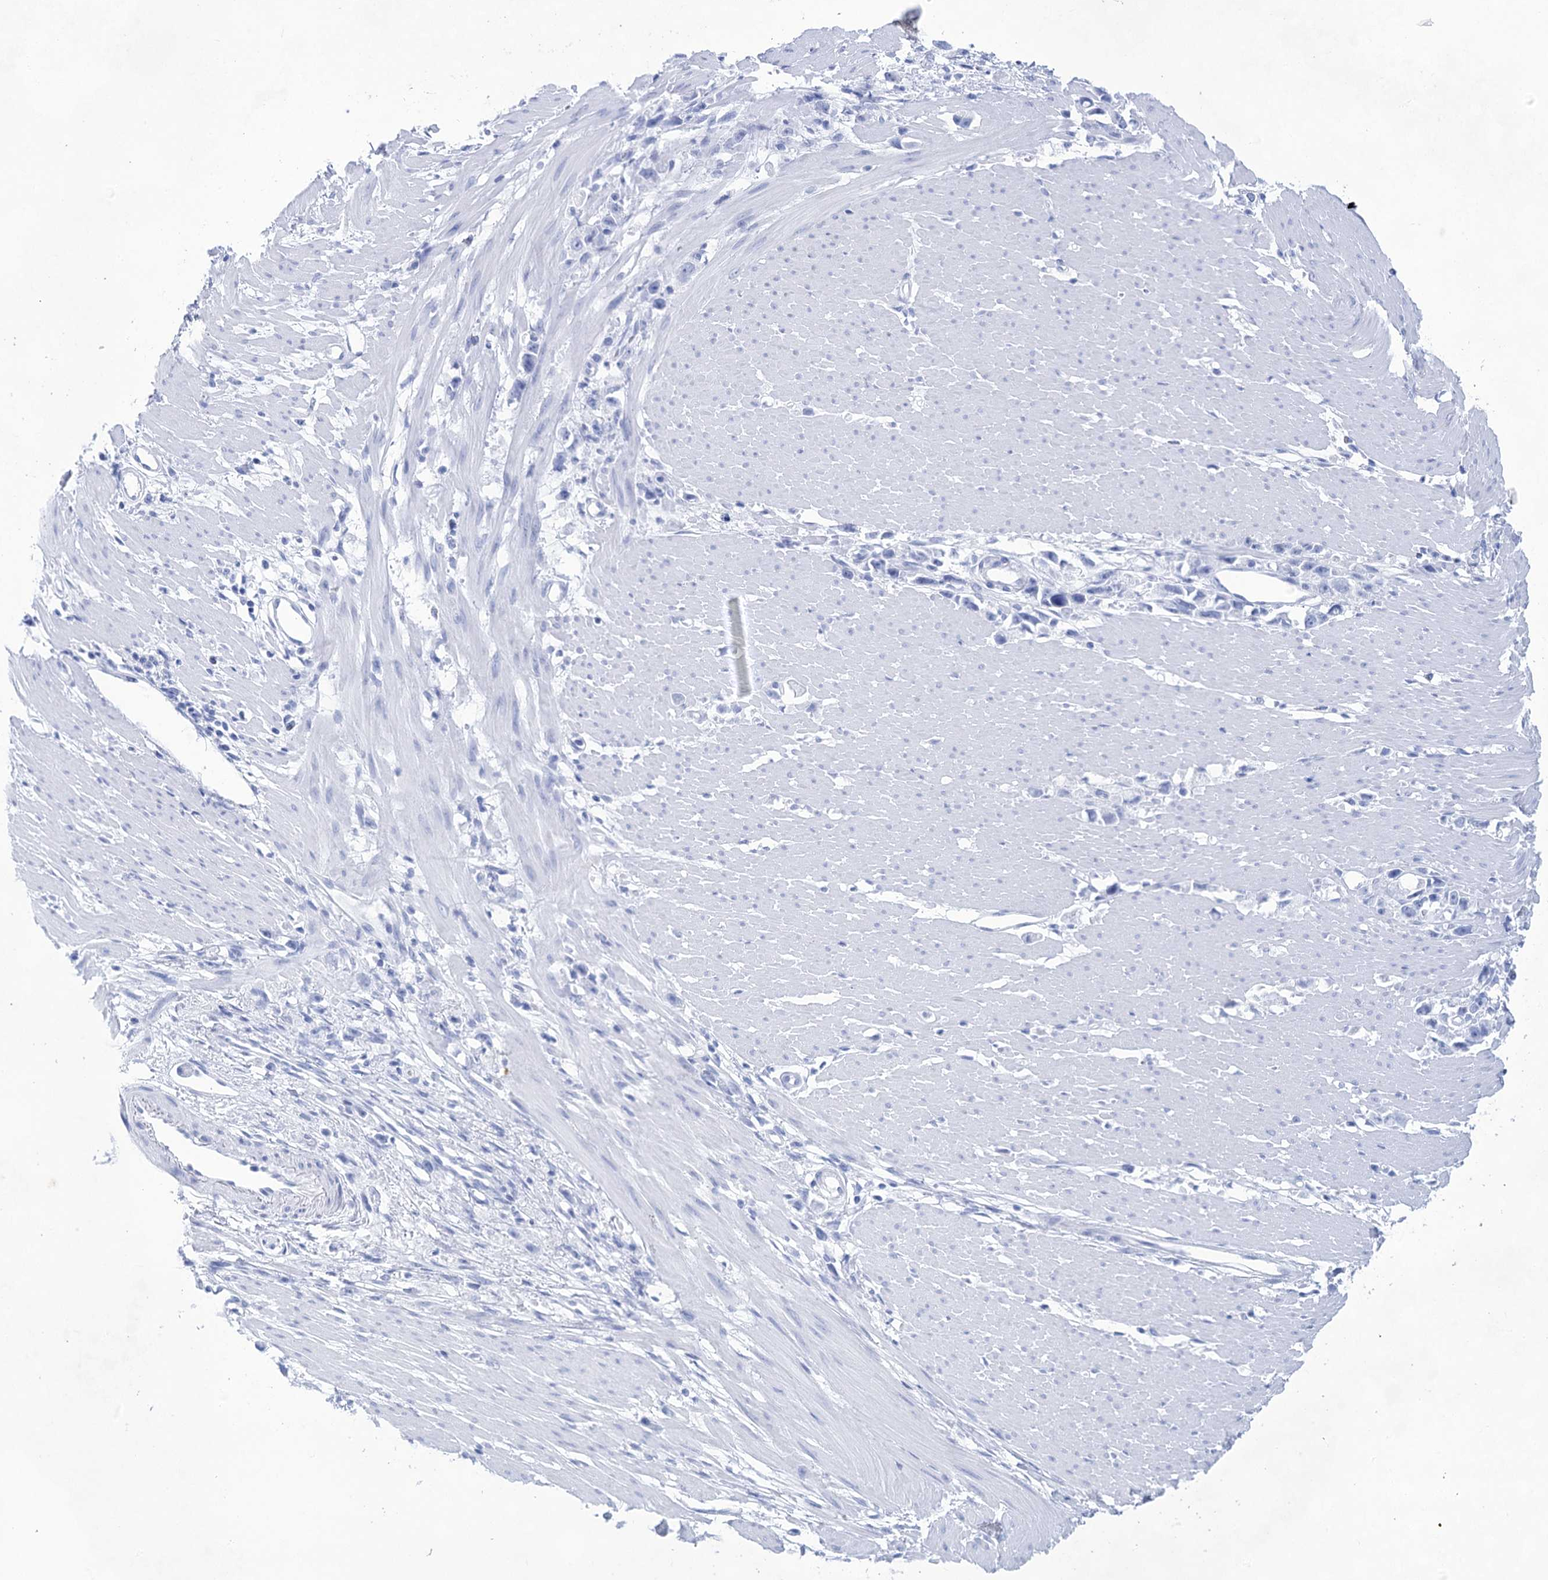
{"staining": {"intensity": "negative", "quantity": "none", "location": "none"}, "tissue": "stomach cancer", "cell_type": "Tumor cells", "image_type": "cancer", "snomed": [{"axis": "morphology", "description": "Adenocarcinoma, NOS"}, {"axis": "topography", "description": "Stomach"}], "caption": "Photomicrograph shows no significant protein expression in tumor cells of stomach cancer.", "gene": "LALBA", "patient": {"sex": "female", "age": 59}}